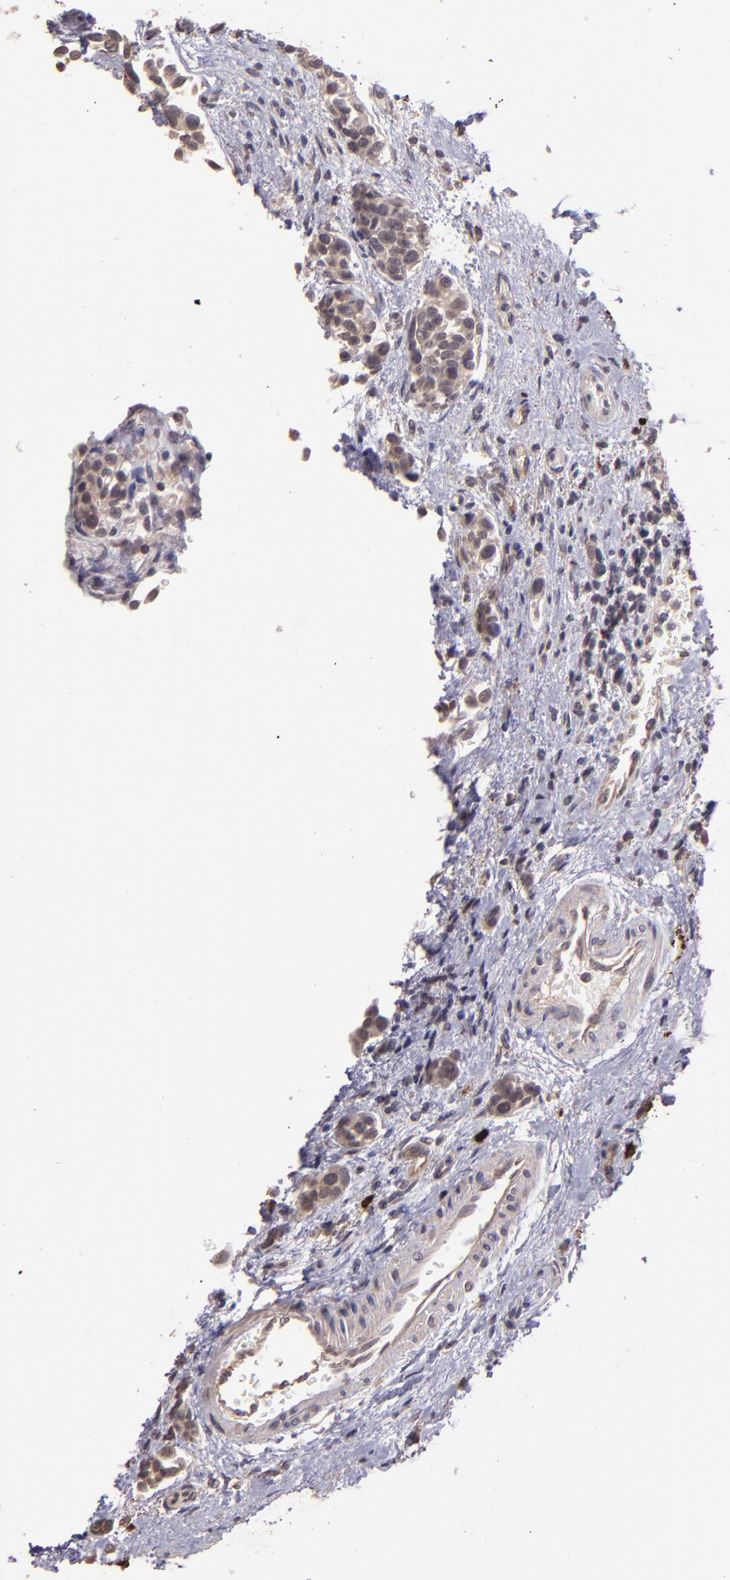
{"staining": {"intensity": "moderate", "quantity": ">75%", "location": "cytoplasmic/membranous"}, "tissue": "urothelial cancer", "cell_type": "Tumor cells", "image_type": "cancer", "snomed": [{"axis": "morphology", "description": "Urothelial carcinoma, High grade"}, {"axis": "topography", "description": "Urinary bladder"}], "caption": "Protein analysis of urothelial cancer tissue reveals moderate cytoplasmic/membranous staining in about >75% of tumor cells. (brown staining indicates protein expression, while blue staining denotes nuclei).", "gene": "TAF7L", "patient": {"sex": "male", "age": 78}}